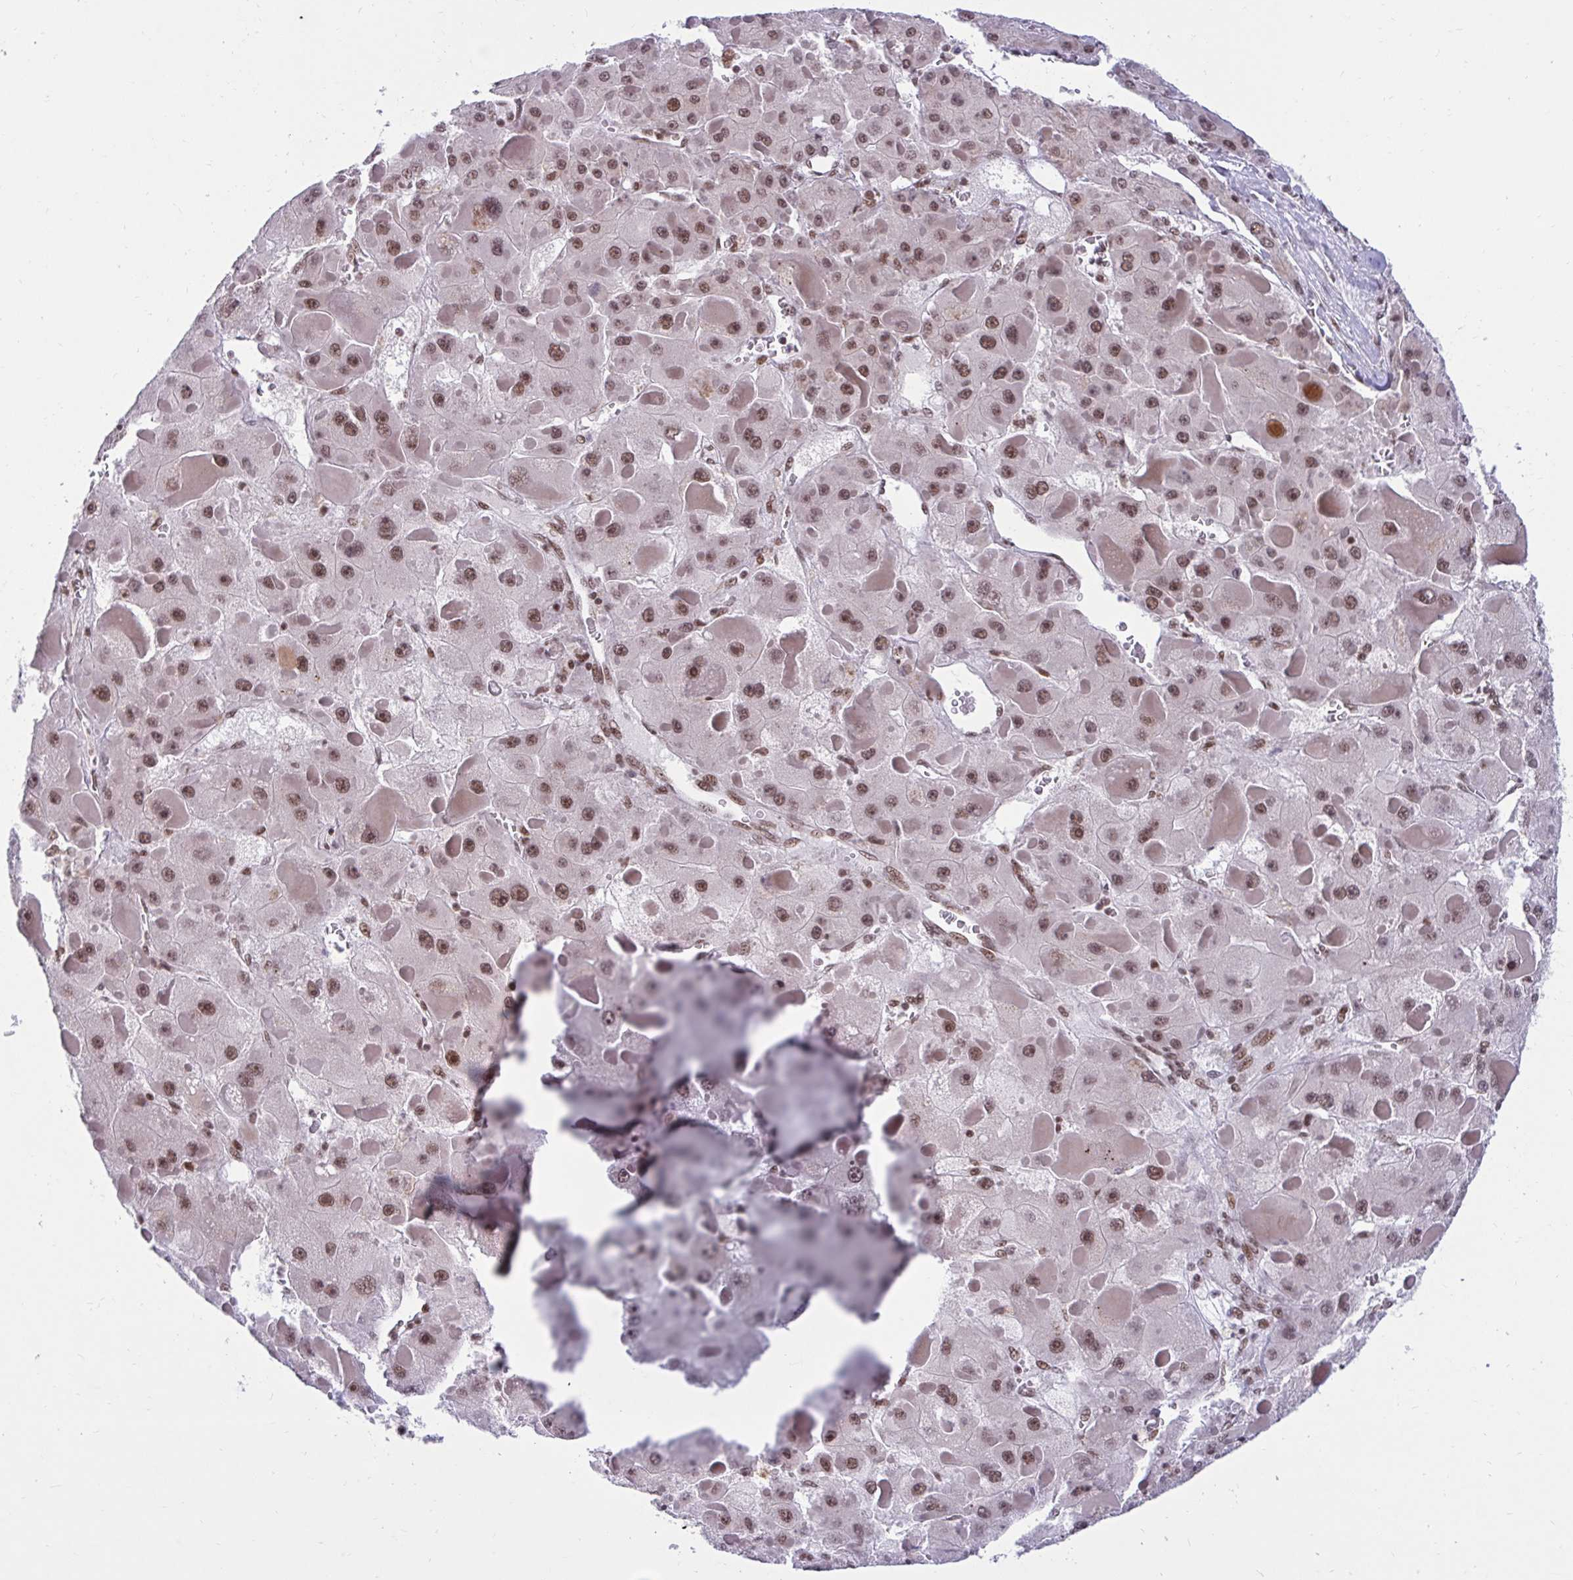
{"staining": {"intensity": "moderate", "quantity": ">75%", "location": "nuclear"}, "tissue": "liver cancer", "cell_type": "Tumor cells", "image_type": "cancer", "snomed": [{"axis": "morphology", "description": "Carcinoma, Hepatocellular, NOS"}, {"axis": "topography", "description": "Liver"}], "caption": "An image of hepatocellular carcinoma (liver) stained for a protein shows moderate nuclear brown staining in tumor cells.", "gene": "PHF10", "patient": {"sex": "female", "age": 73}}